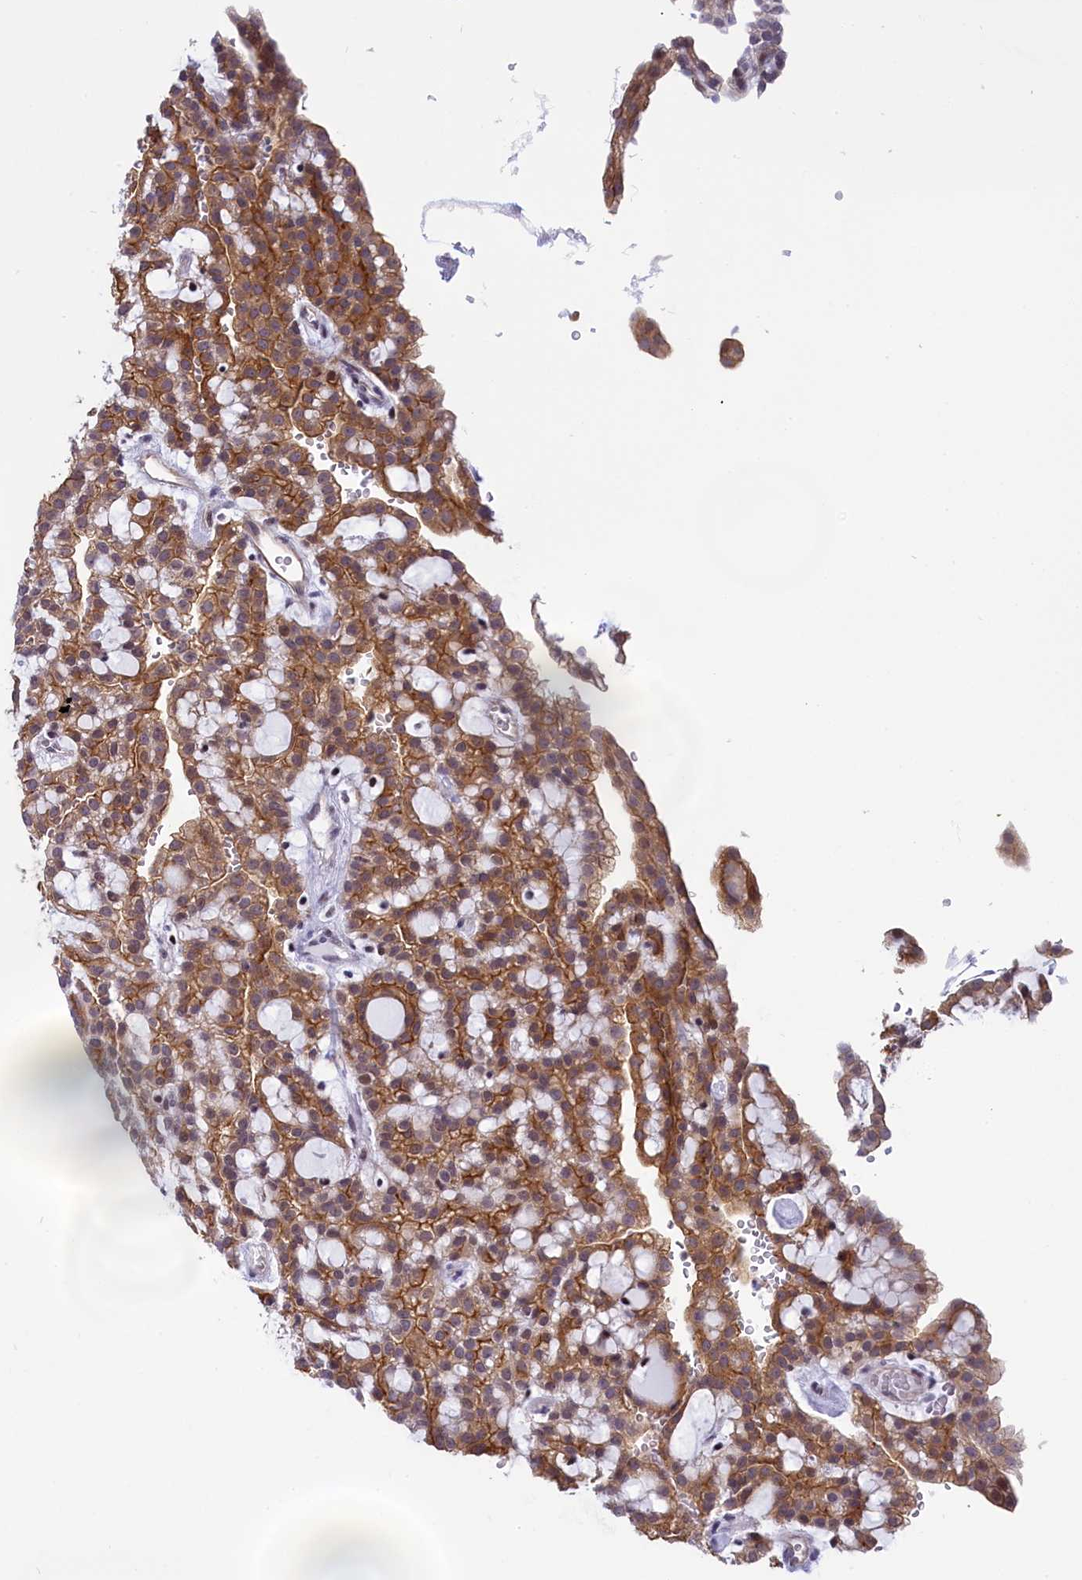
{"staining": {"intensity": "strong", "quantity": ">75%", "location": "cytoplasmic/membranous"}, "tissue": "renal cancer", "cell_type": "Tumor cells", "image_type": "cancer", "snomed": [{"axis": "morphology", "description": "Adenocarcinoma, NOS"}, {"axis": "topography", "description": "Kidney"}], "caption": "A brown stain labels strong cytoplasmic/membranous expression of a protein in adenocarcinoma (renal) tumor cells. The protein is shown in brown color, while the nuclei are stained blue.", "gene": "SPIRE2", "patient": {"sex": "male", "age": 63}}